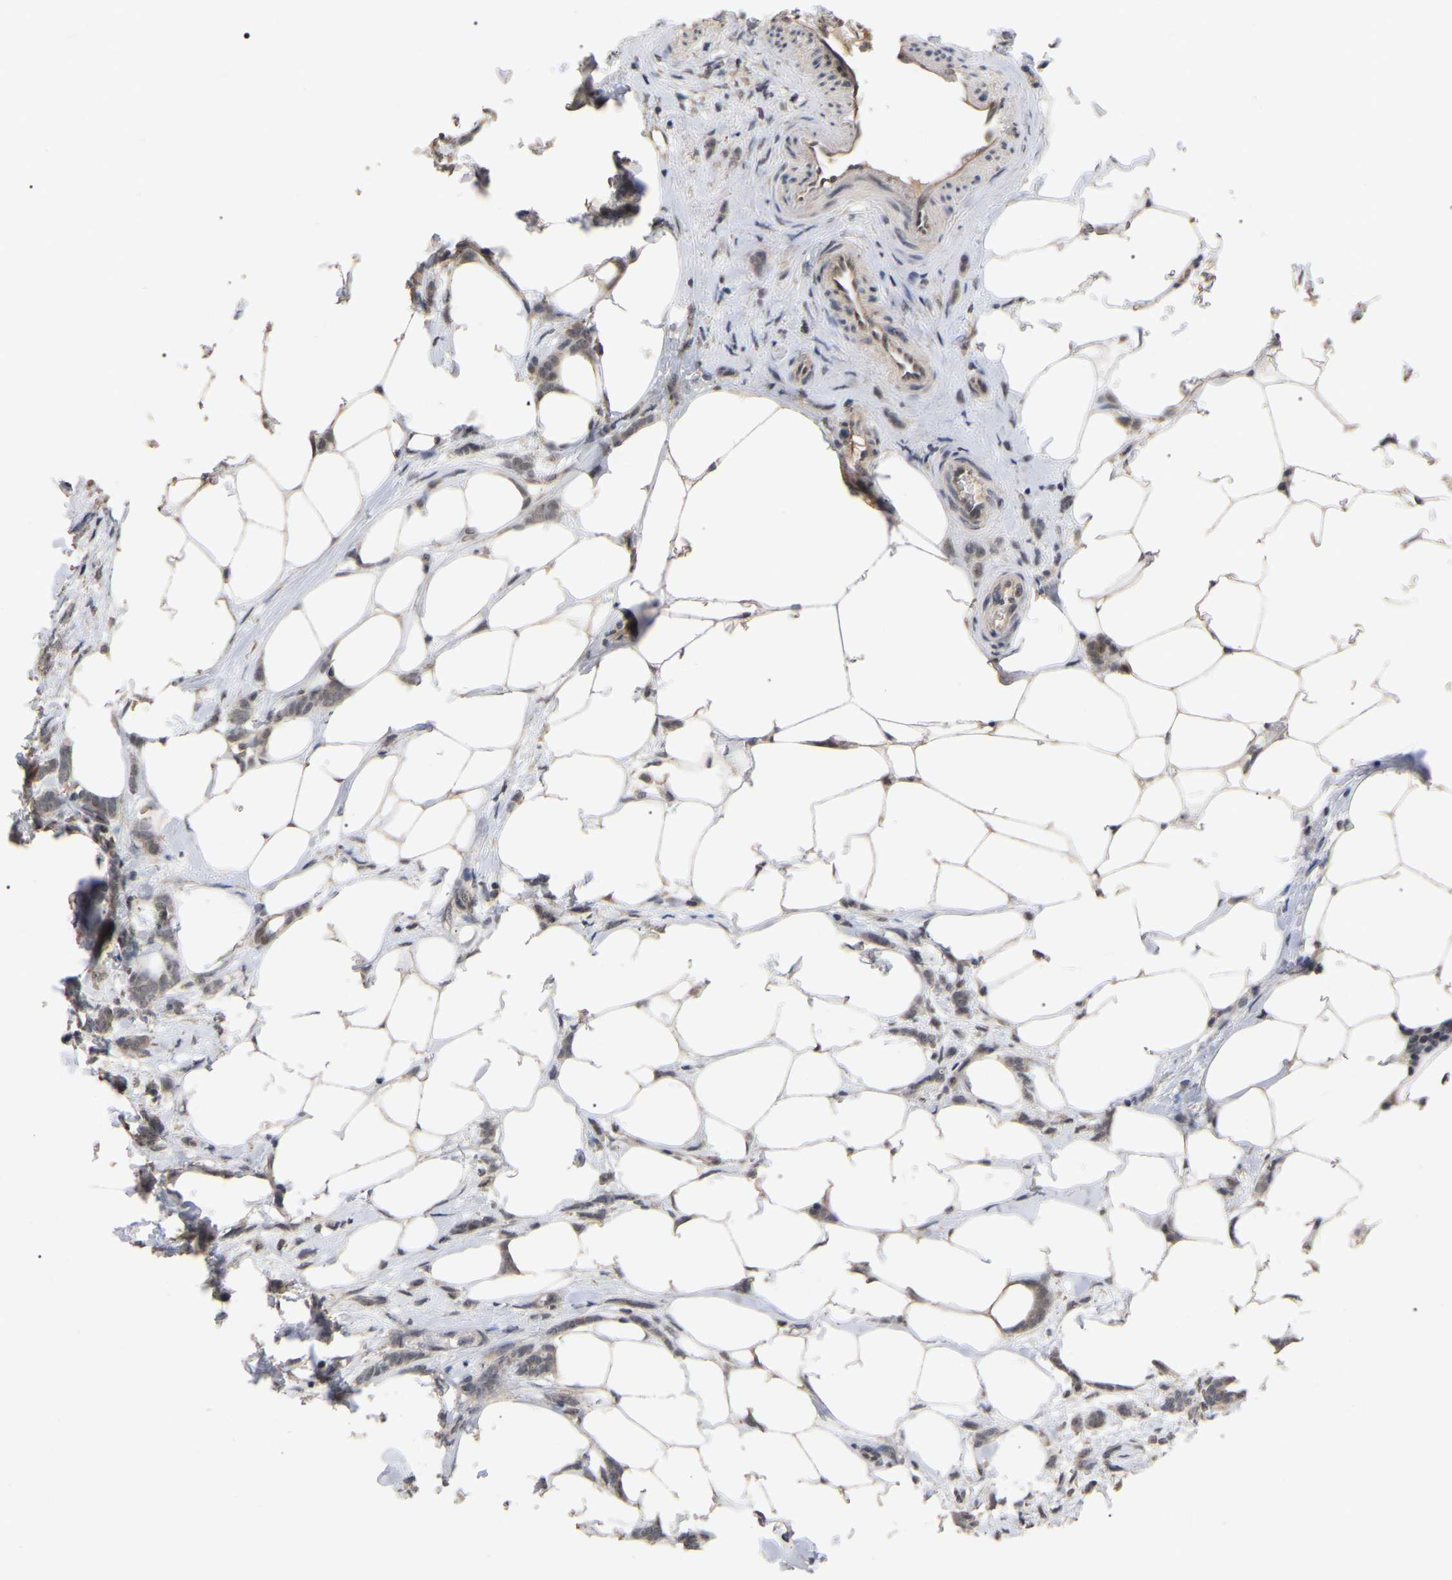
{"staining": {"intensity": "weak", "quantity": ">75%", "location": "cytoplasmic/membranous"}, "tissue": "breast cancer", "cell_type": "Tumor cells", "image_type": "cancer", "snomed": [{"axis": "morphology", "description": "Lobular carcinoma, in situ"}, {"axis": "morphology", "description": "Lobular carcinoma"}, {"axis": "topography", "description": "Breast"}], "caption": "A high-resolution histopathology image shows IHC staining of breast cancer, which demonstrates weak cytoplasmic/membranous positivity in approximately >75% of tumor cells. (DAB = brown stain, brightfield microscopy at high magnification).", "gene": "JAZF1", "patient": {"sex": "female", "age": 41}}